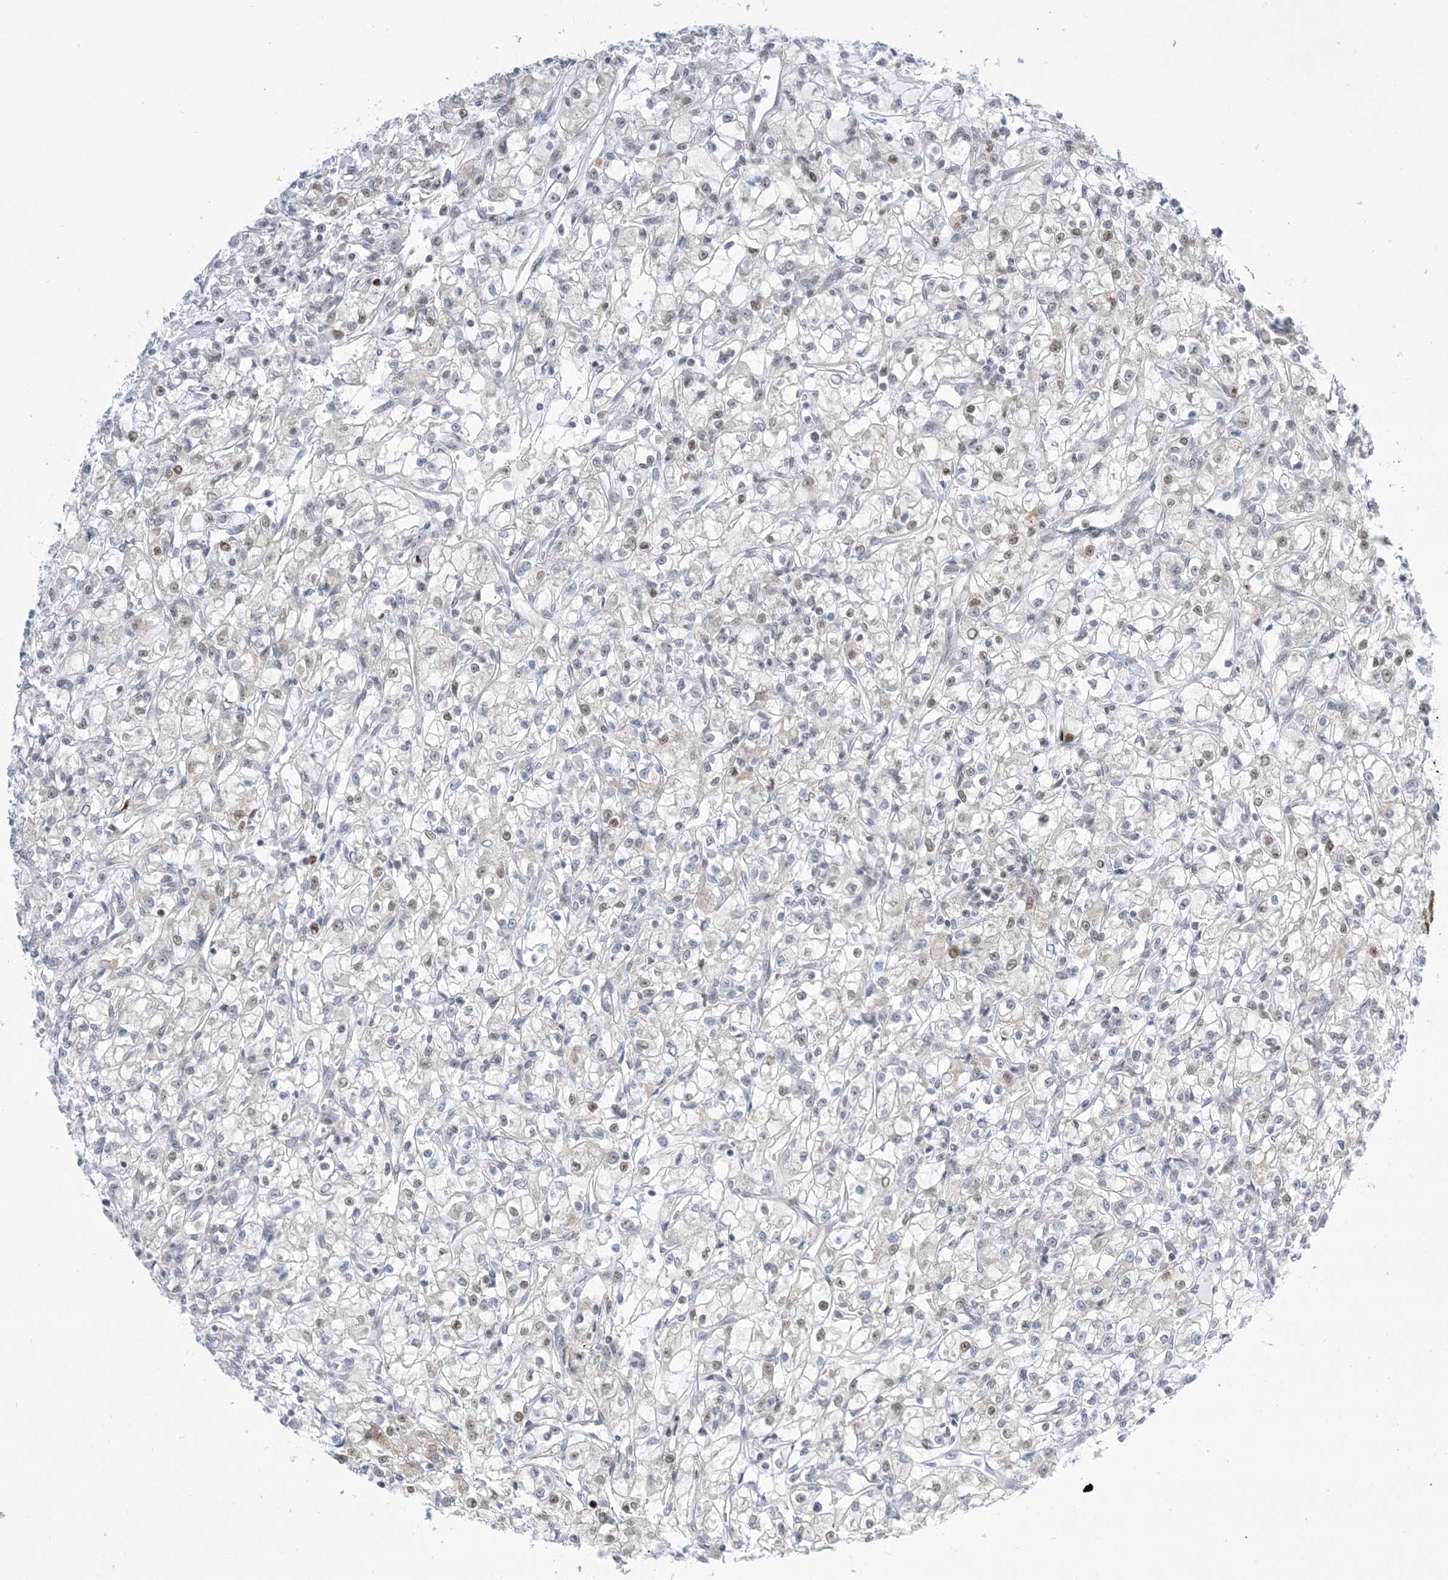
{"staining": {"intensity": "moderate", "quantity": "<25%", "location": "nuclear"}, "tissue": "renal cancer", "cell_type": "Tumor cells", "image_type": "cancer", "snomed": [{"axis": "morphology", "description": "Adenocarcinoma, NOS"}, {"axis": "topography", "description": "Kidney"}], "caption": "Approximately <25% of tumor cells in adenocarcinoma (renal) demonstrate moderate nuclear protein positivity as visualized by brown immunohistochemical staining.", "gene": "TFPT", "patient": {"sex": "female", "age": 59}}